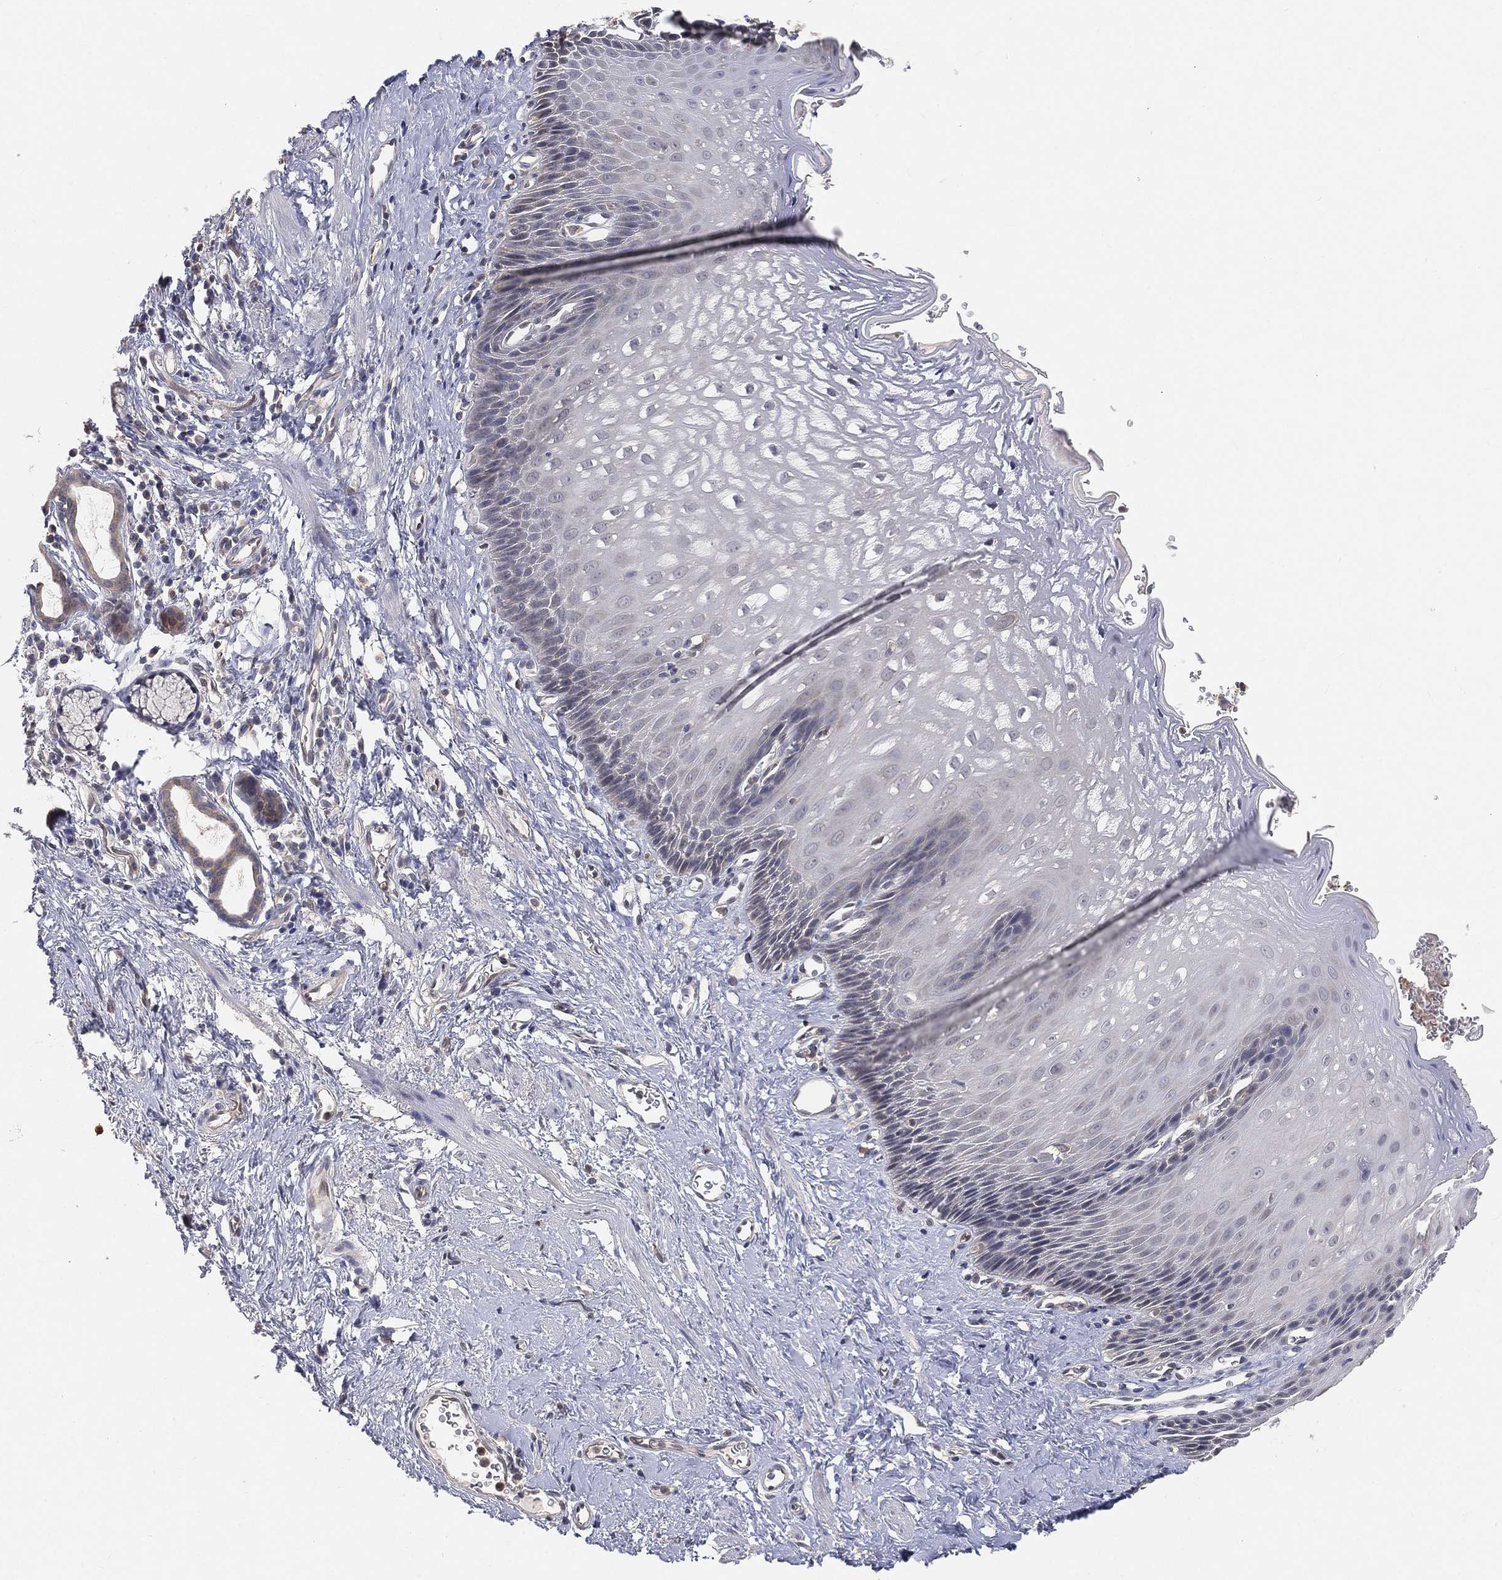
{"staining": {"intensity": "negative", "quantity": "none", "location": "none"}, "tissue": "esophagus", "cell_type": "Squamous epithelial cells", "image_type": "normal", "snomed": [{"axis": "morphology", "description": "Normal tissue, NOS"}, {"axis": "topography", "description": "Esophagus"}], "caption": "High magnification brightfield microscopy of normal esophagus stained with DAB (3,3'-diaminobenzidine) (brown) and counterstained with hematoxylin (blue): squamous epithelial cells show no significant staining. The staining was performed using DAB to visualize the protein expression in brown, while the nuclei were stained in blue with hematoxylin (Magnification: 20x).", "gene": "MAPK1", "patient": {"sex": "male", "age": 64}}